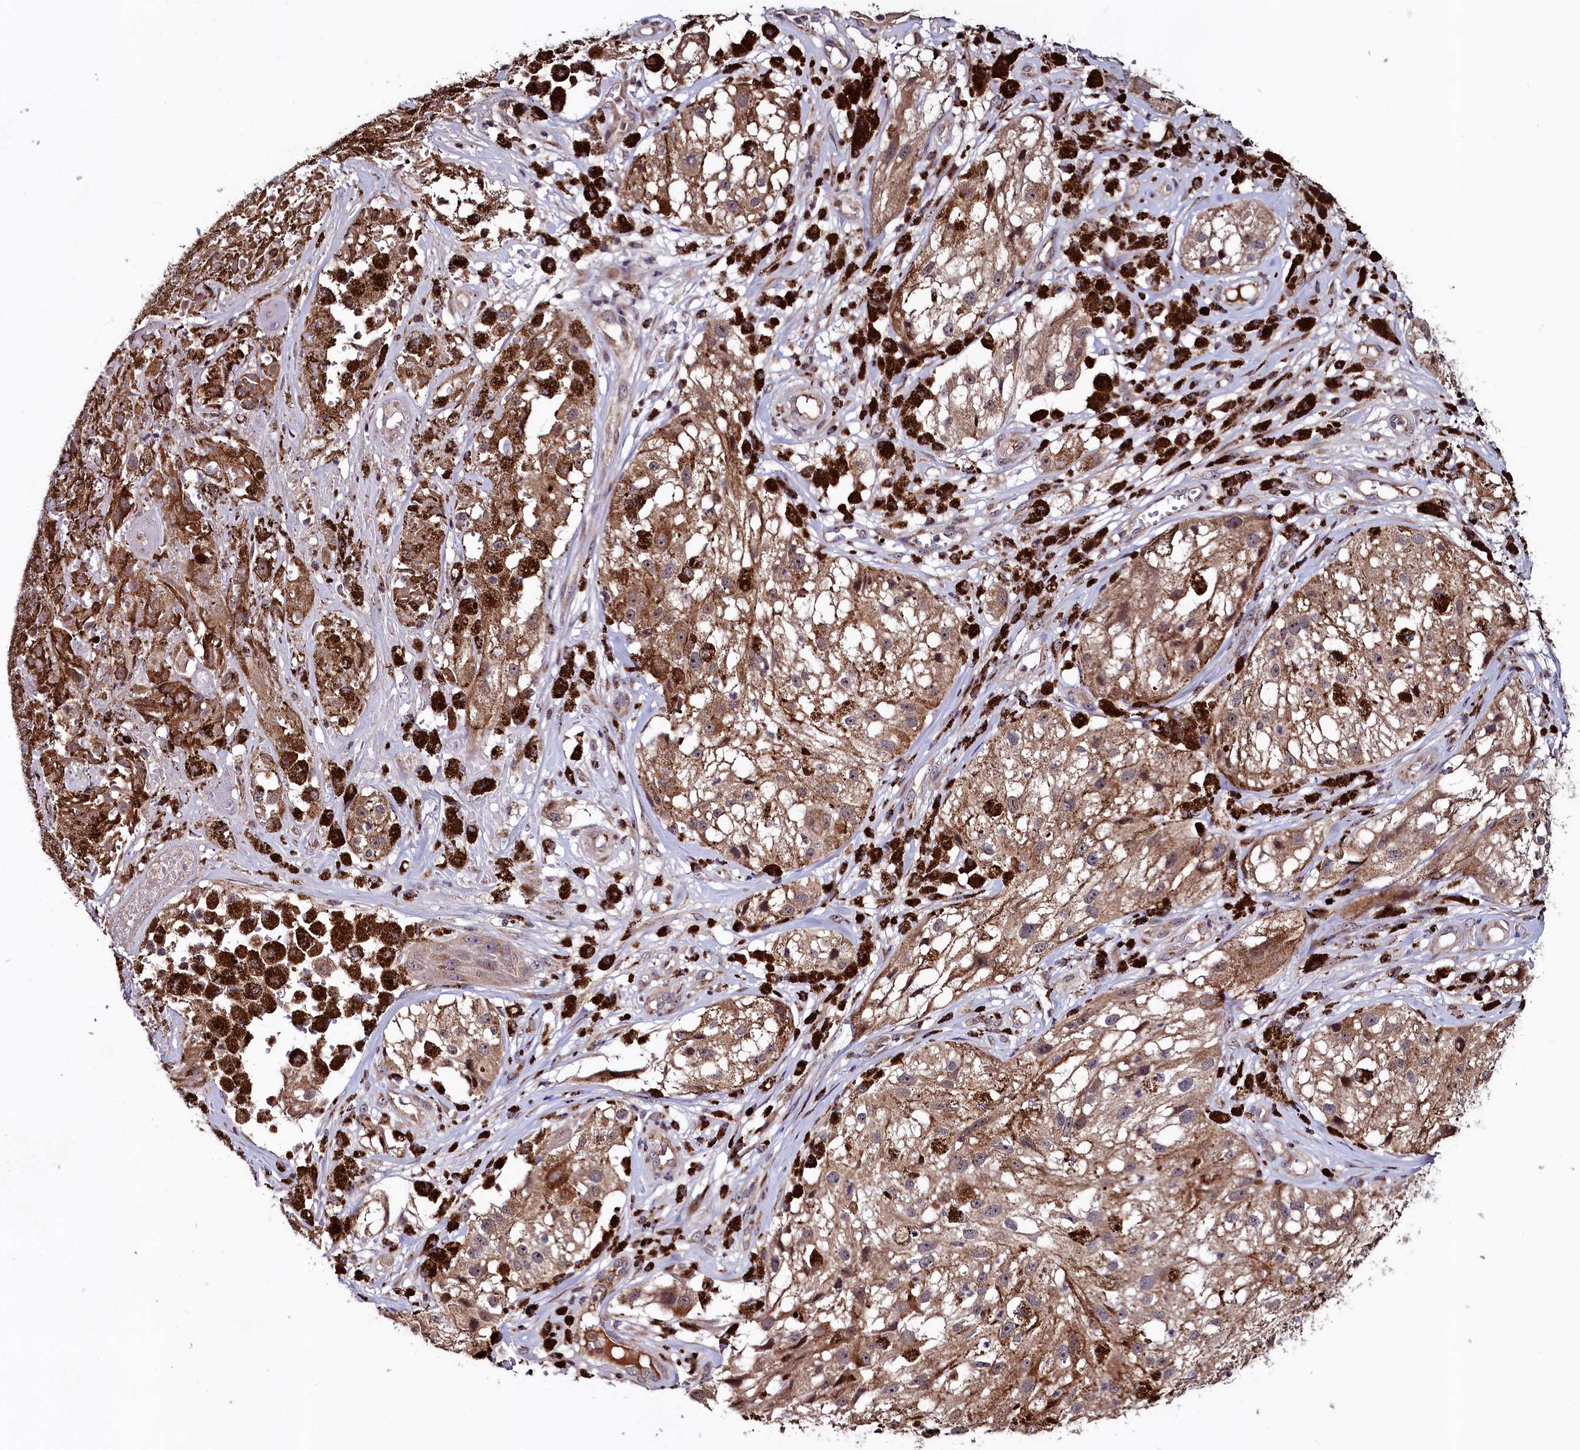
{"staining": {"intensity": "moderate", "quantity": ">75%", "location": "cytoplasmic/membranous"}, "tissue": "melanoma", "cell_type": "Tumor cells", "image_type": "cancer", "snomed": [{"axis": "morphology", "description": "Malignant melanoma, NOS"}, {"axis": "topography", "description": "Skin"}], "caption": "Protein expression analysis of human malignant melanoma reveals moderate cytoplasmic/membranous positivity in approximately >75% of tumor cells. (DAB = brown stain, brightfield microscopy at high magnification).", "gene": "SEC24C", "patient": {"sex": "male", "age": 88}}